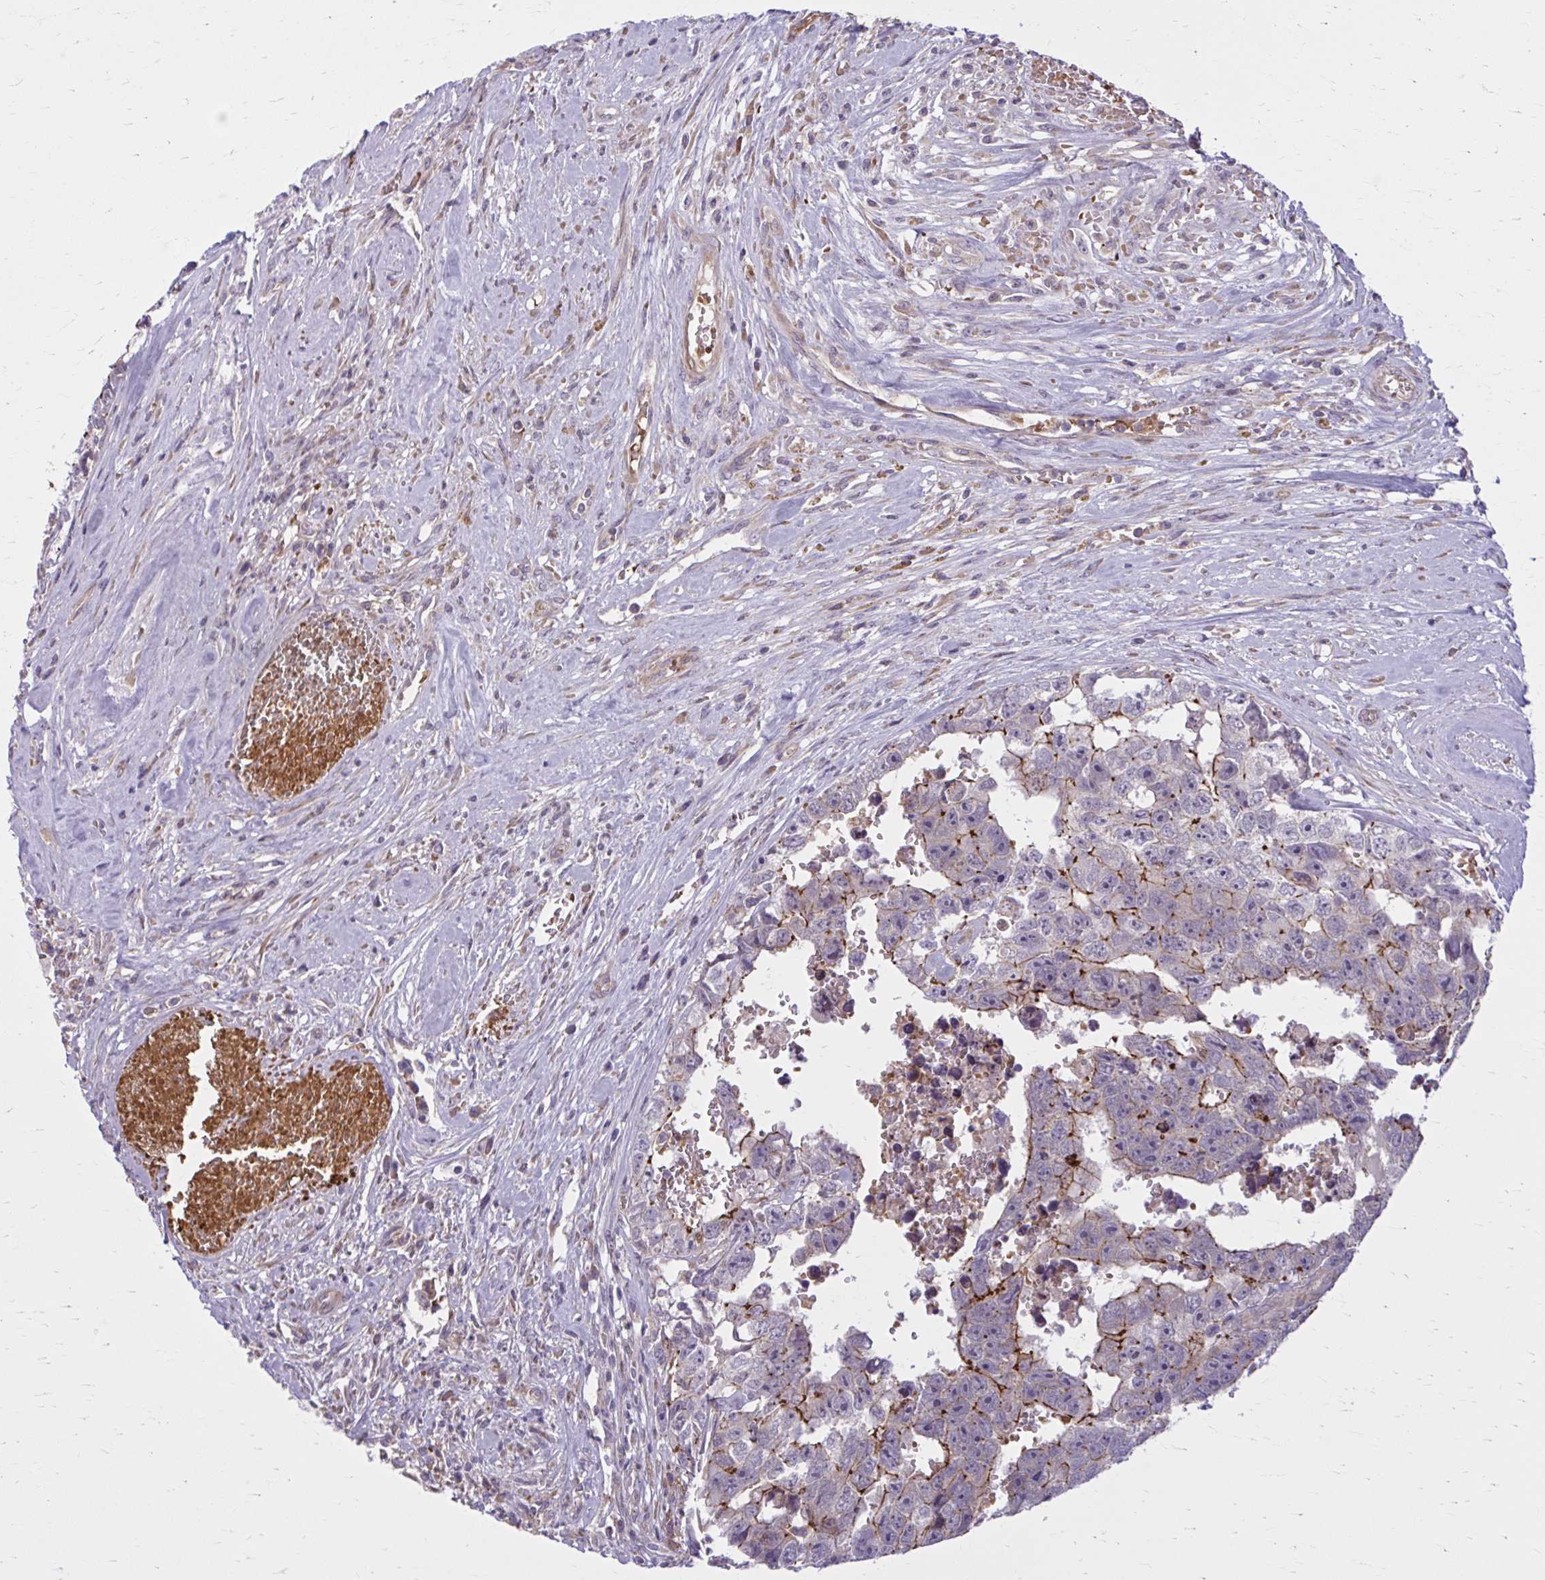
{"staining": {"intensity": "strong", "quantity": "<25%", "location": "cytoplasmic/membranous"}, "tissue": "testis cancer", "cell_type": "Tumor cells", "image_type": "cancer", "snomed": [{"axis": "morphology", "description": "Carcinoma, Embryonal, NOS"}, {"axis": "topography", "description": "Testis"}], "caption": "Testis cancer stained with immunohistochemistry (IHC) demonstrates strong cytoplasmic/membranous expression in approximately <25% of tumor cells. The protein of interest is shown in brown color, while the nuclei are stained blue.", "gene": "SNF8", "patient": {"sex": "male", "age": 22}}